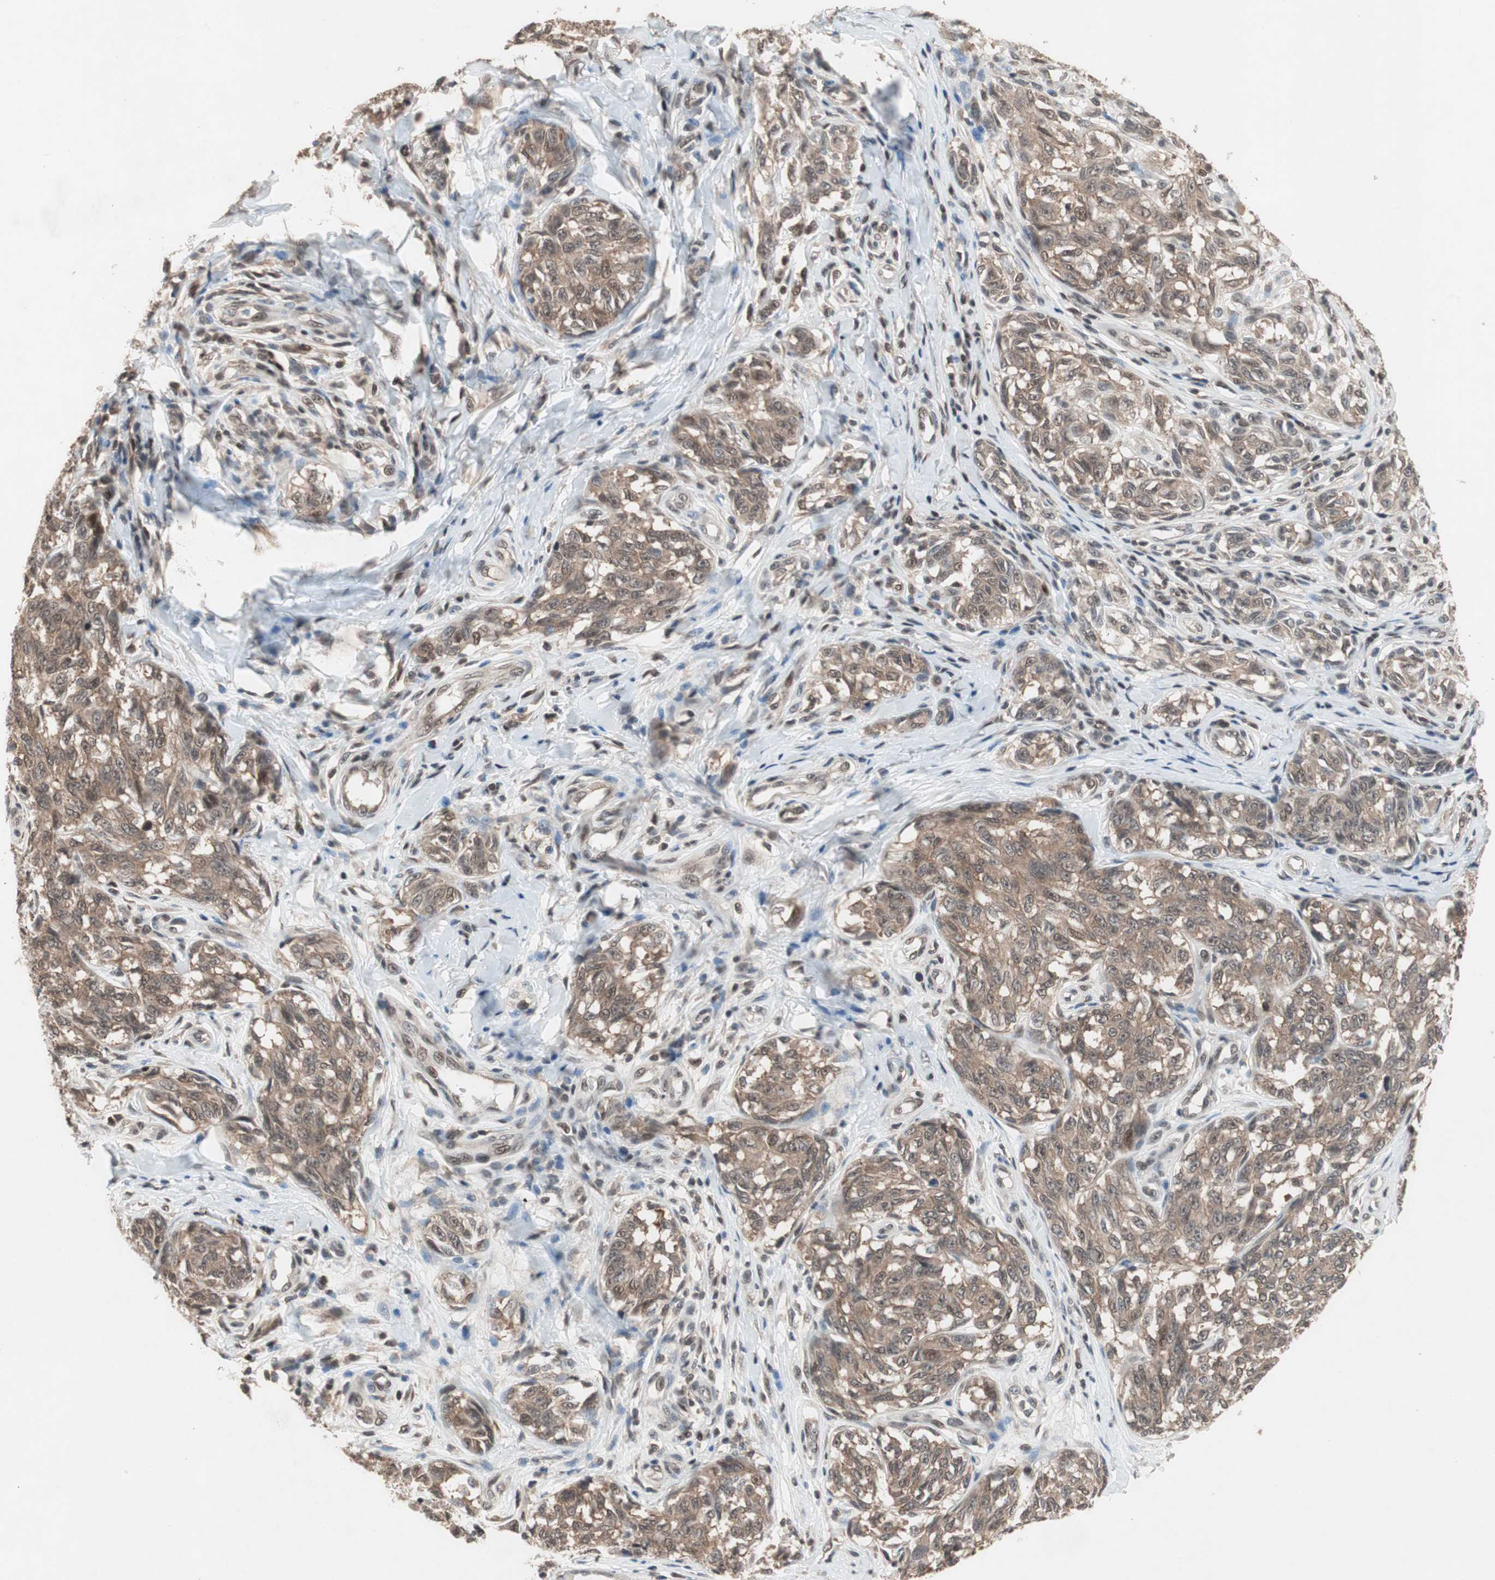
{"staining": {"intensity": "moderate", "quantity": ">75%", "location": "cytoplasmic/membranous"}, "tissue": "melanoma", "cell_type": "Tumor cells", "image_type": "cancer", "snomed": [{"axis": "morphology", "description": "Malignant melanoma, NOS"}, {"axis": "topography", "description": "Skin"}], "caption": "Immunohistochemical staining of human melanoma reveals moderate cytoplasmic/membranous protein positivity in approximately >75% of tumor cells. Immunohistochemistry (ihc) stains the protein of interest in brown and the nuclei are stained blue.", "gene": "GART", "patient": {"sex": "female", "age": 64}}